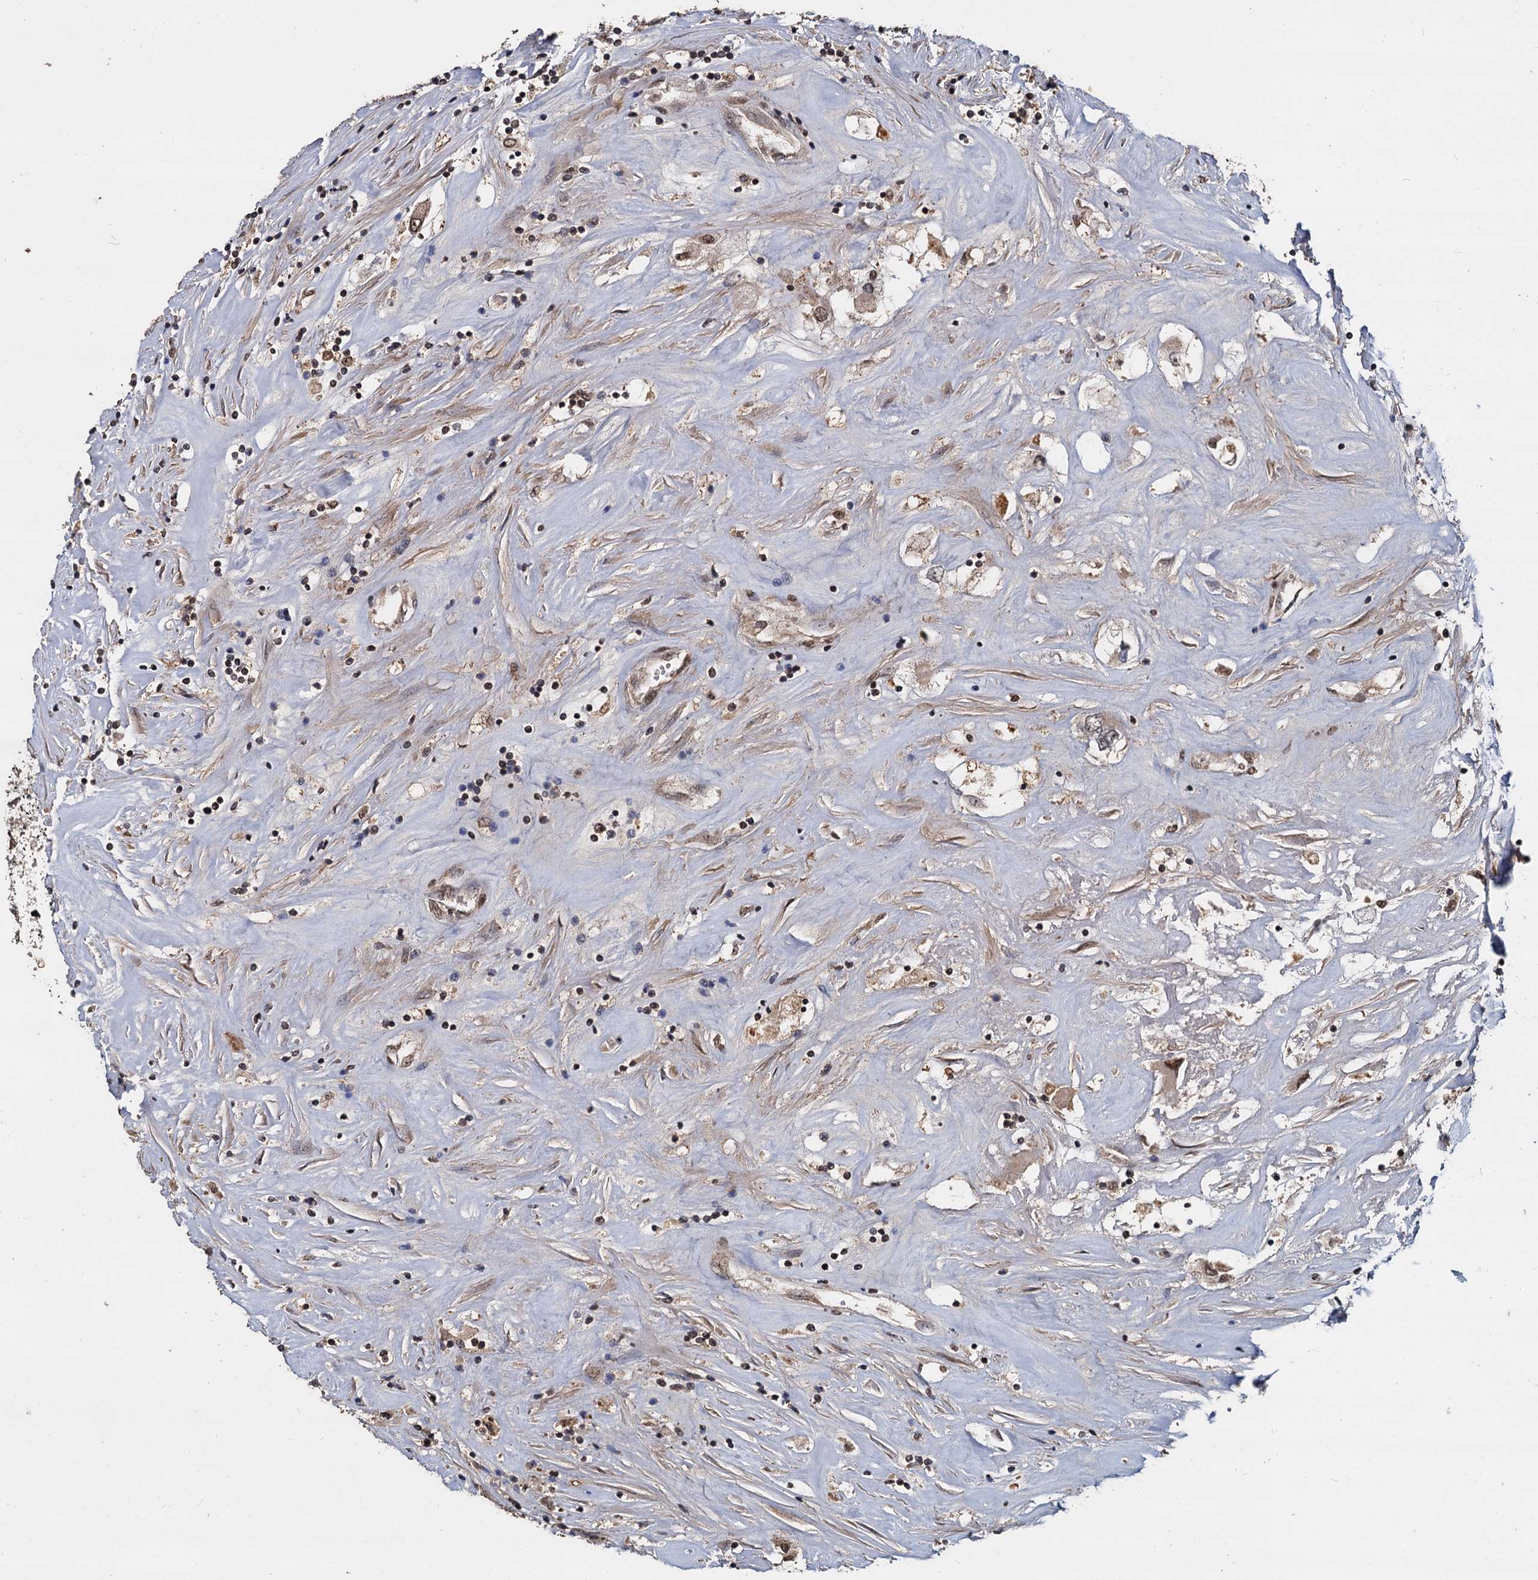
{"staining": {"intensity": "moderate", "quantity": ">75%", "location": "cytoplasmic/membranous,nuclear"}, "tissue": "renal cancer", "cell_type": "Tumor cells", "image_type": "cancer", "snomed": [{"axis": "morphology", "description": "Adenocarcinoma, NOS"}, {"axis": "topography", "description": "Kidney"}], "caption": "Moderate cytoplasmic/membranous and nuclear staining for a protein is identified in approximately >75% of tumor cells of renal cancer using IHC.", "gene": "FAM216B", "patient": {"sex": "female", "age": 52}}